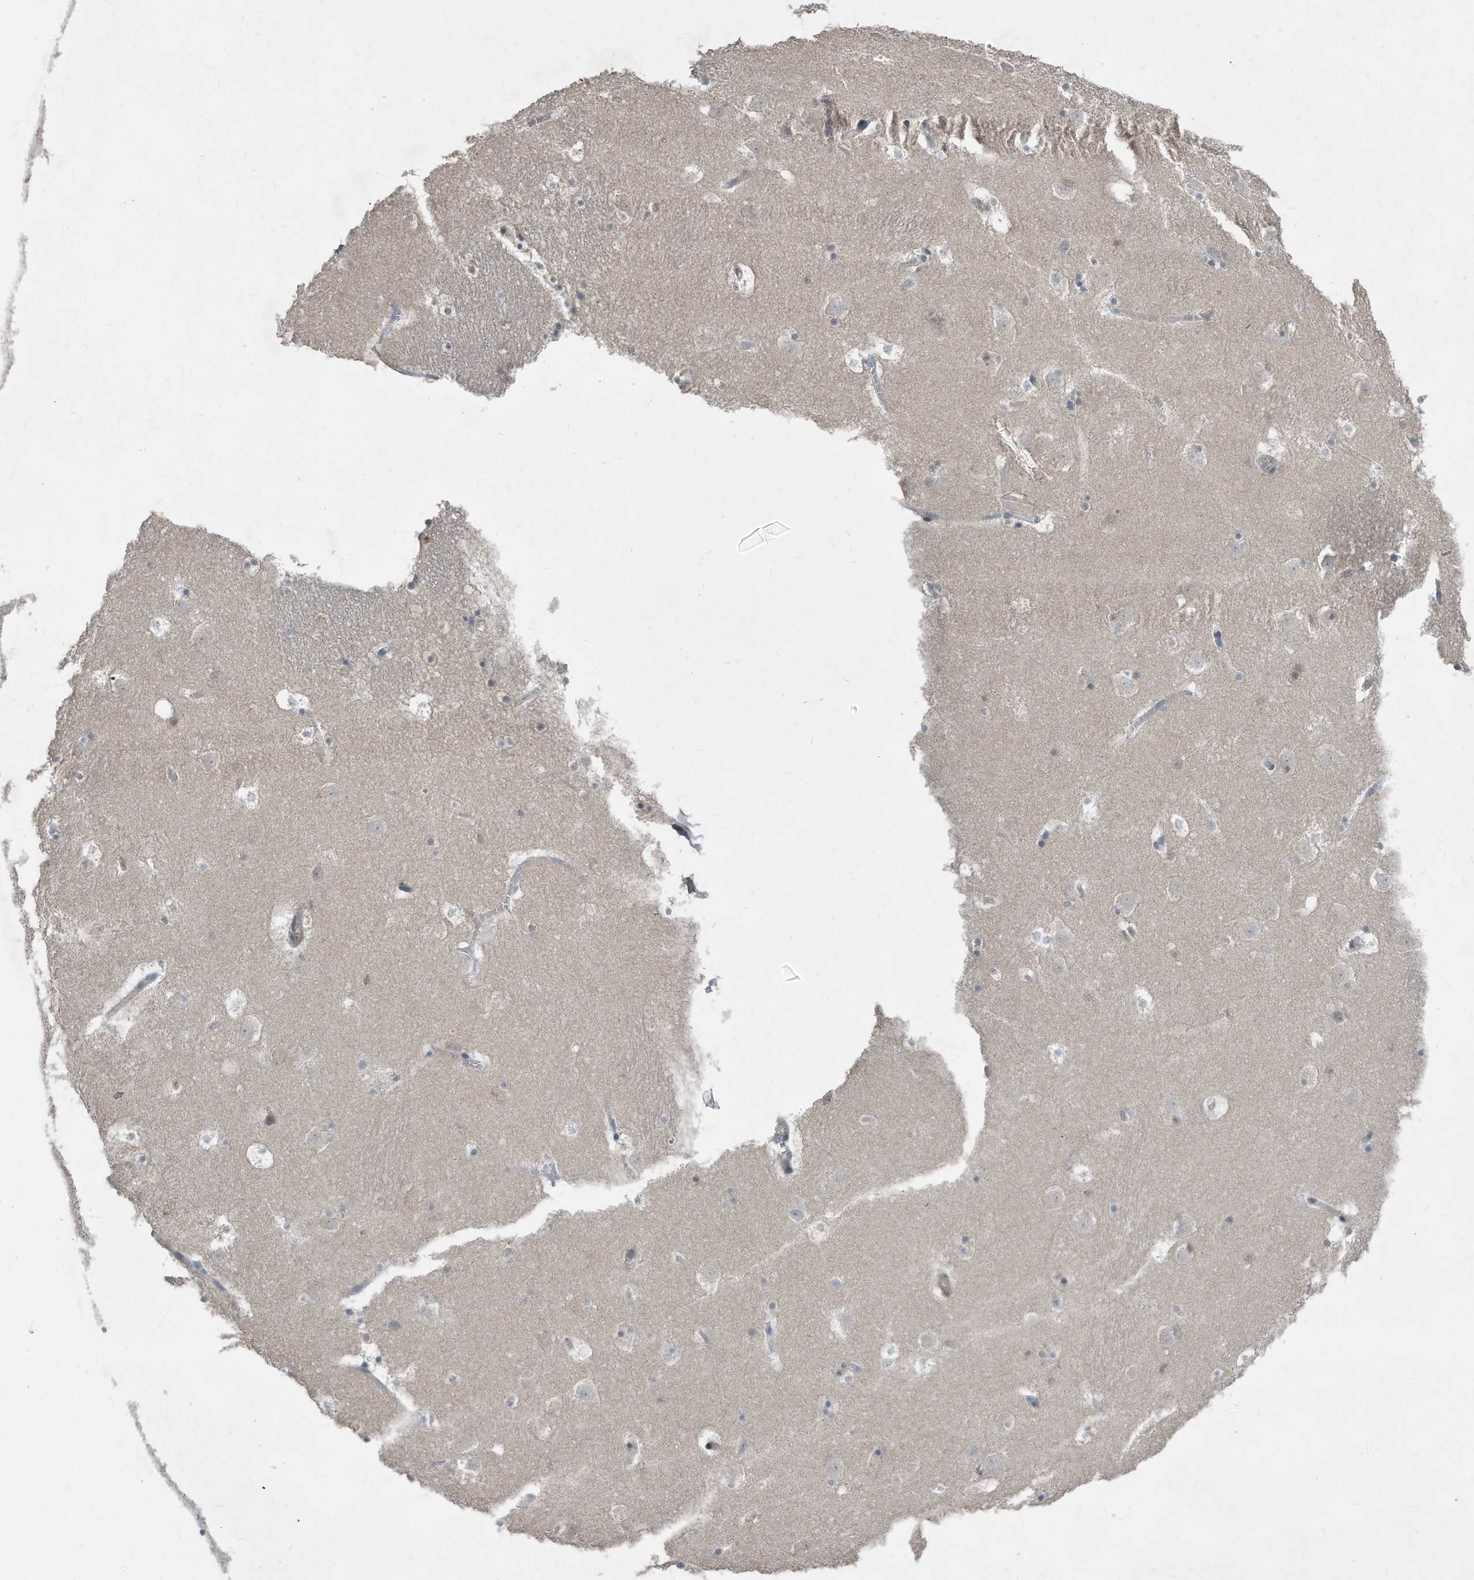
{"staining": {"intensity": "negative", "quantity": "none", "location": "none"}, "tissue": "caudate", "cell_type": "Glial cells", "image_type": "normal", "snomed": [{"axis": "morphology", "description": "Normal tissue, NOS"}, {"axis": "topography", "description": "Lateral ventricle wall"}], "caption": "This micrograph is of unremarkable caudate stained with immunohistochemistry (IHC) to label a protein in brown with the nuclei are counter-stained blue. There is no expression in glial cells.", "gene": "MAP2K6", "patient": {"sex": "male", "age": 45}}